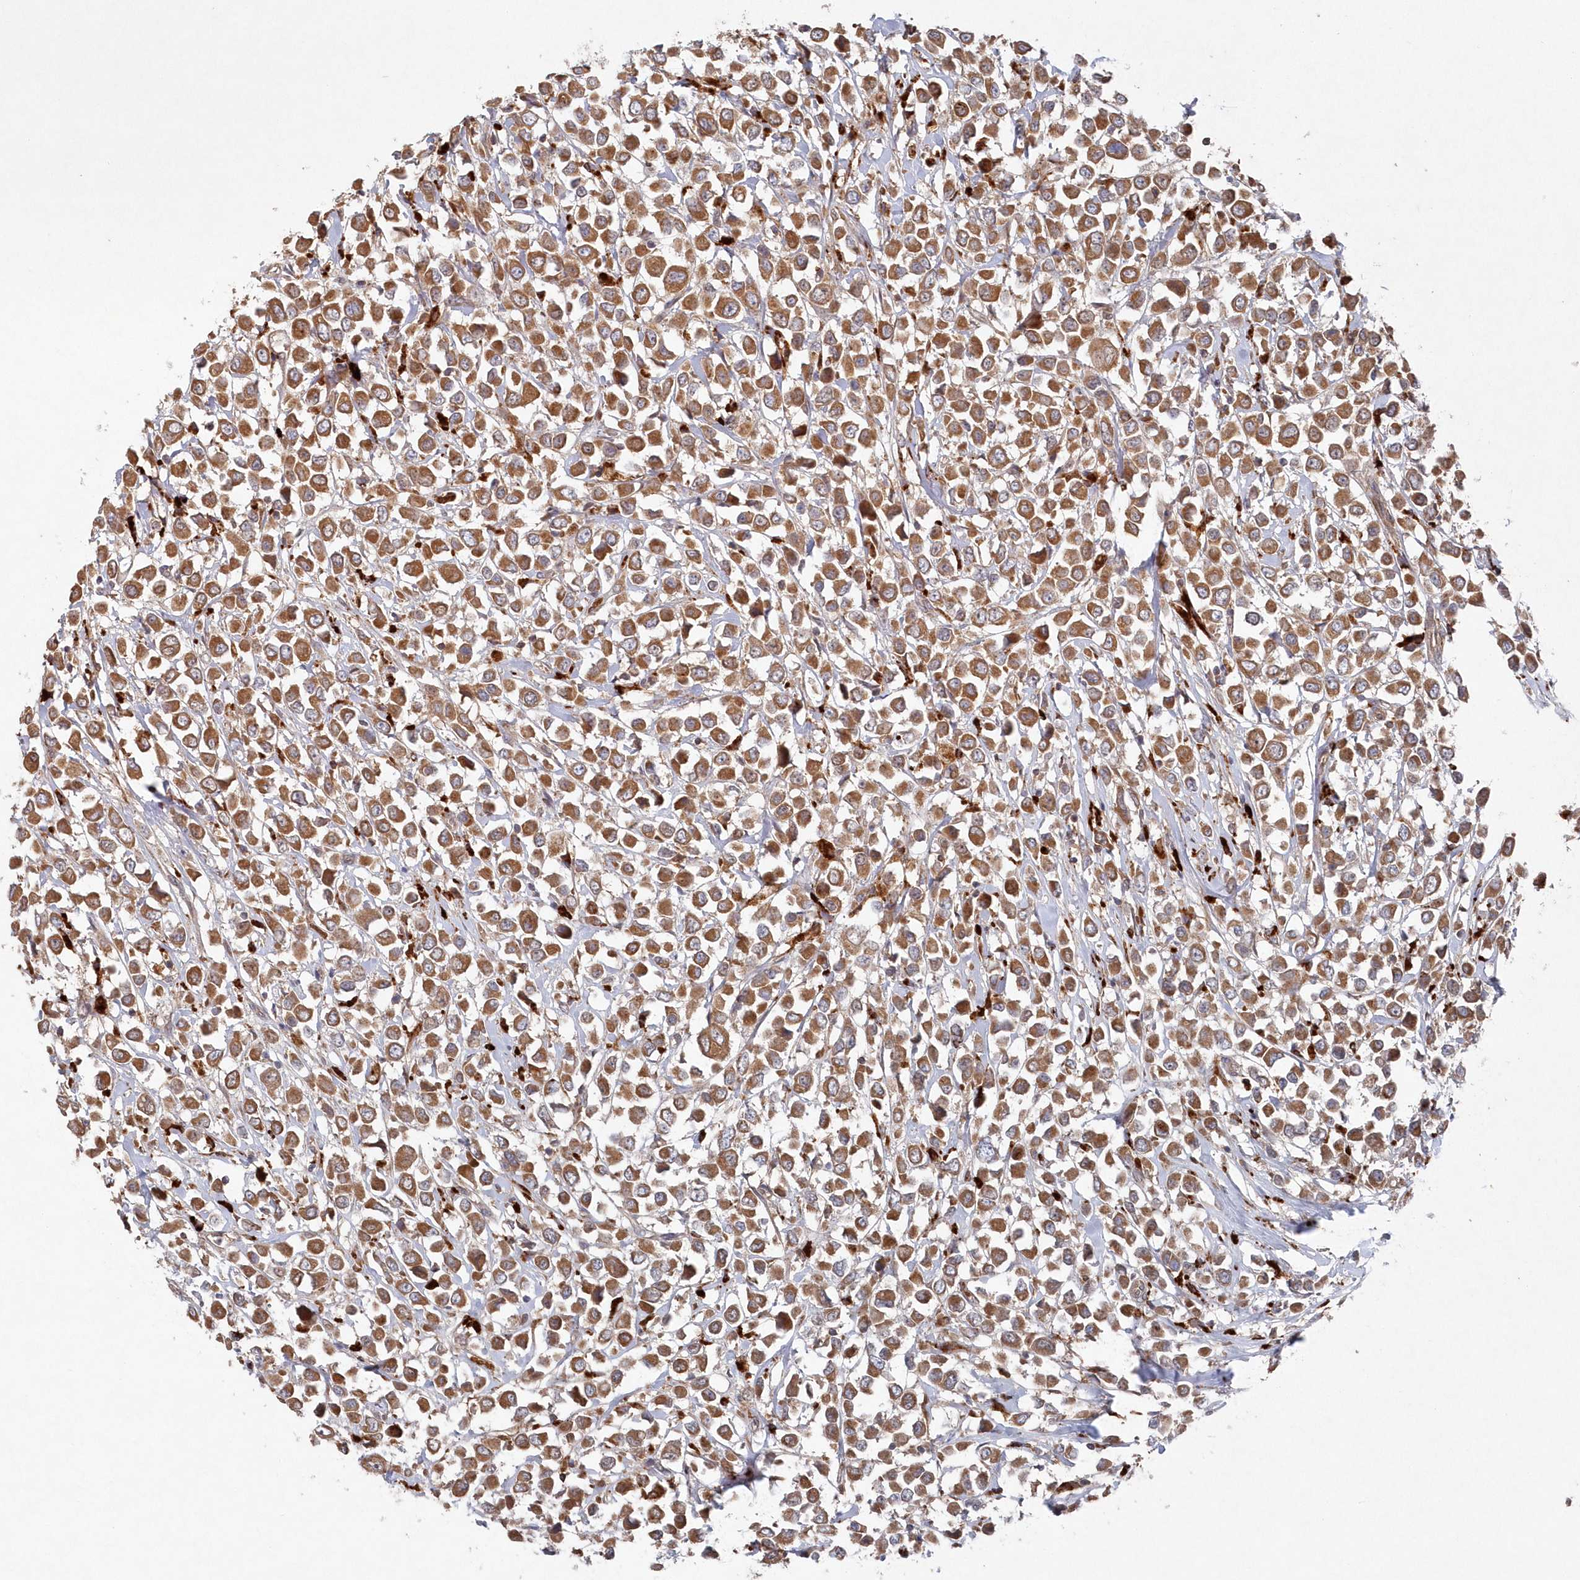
{"staining": {"intensity": "moderate", "quantity": ">75%", "location": "cytoplasmic/membranous"}, "tissue": "breast cancer", "cell_type": "Tumor cells", "image_type": "cancer", "snomed": [{"axis": "morphology", "description": "Duct carcinoma"}, {"axis": "topography", "description": "Breast"}], "caption": "Immunohistochemical staining of breast cancer (intraductal carcinoma) displays moderate cytoplasmic/membranous protein expression in about >75% of tumor cells.", "gene": "ASNSD1", "patient": {"sex": "female", "age": 61}}